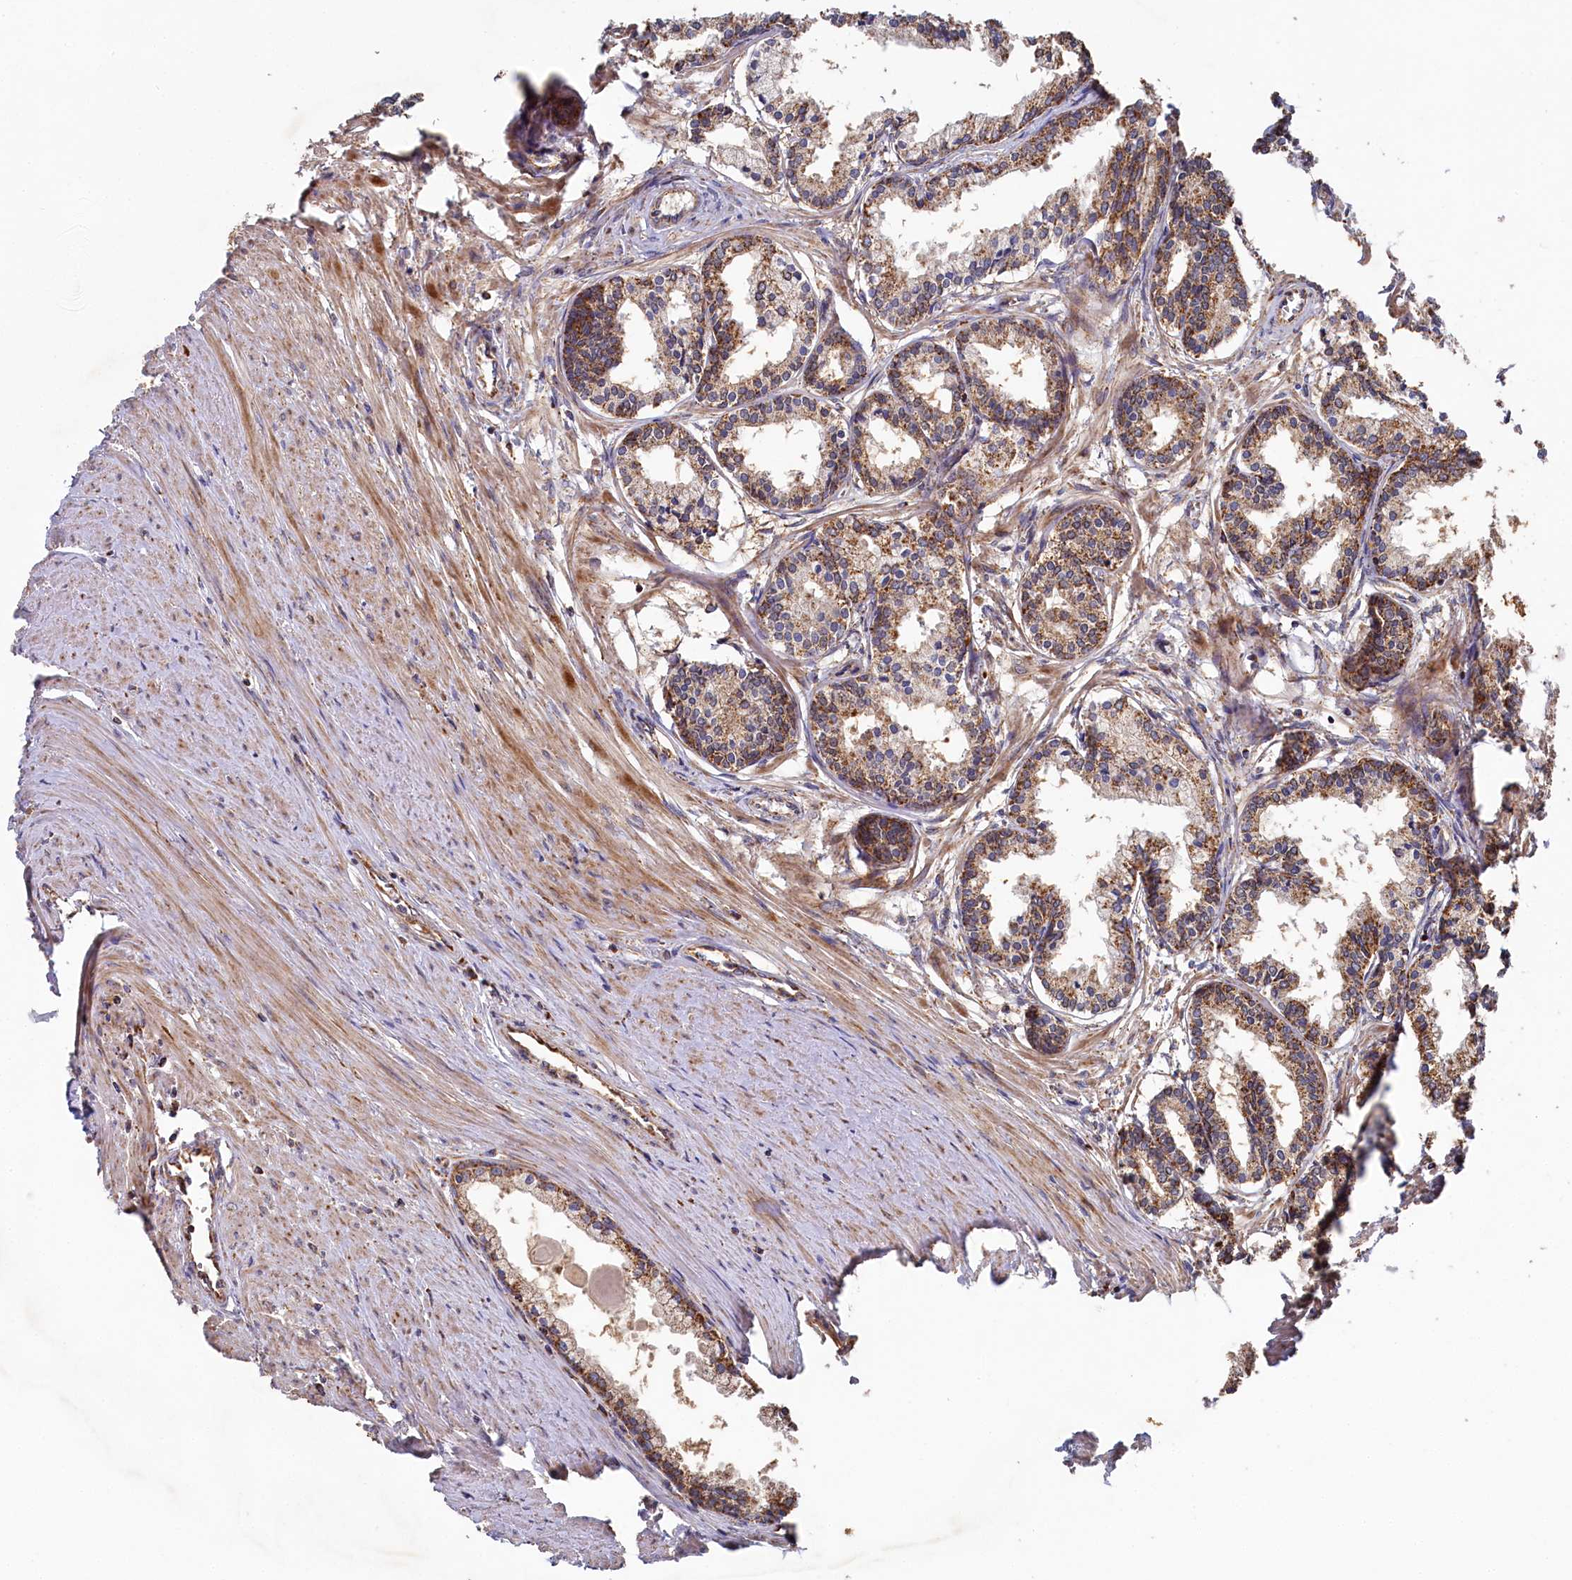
{"staining": {"intensity": "moderate", "quantity": ">75%", "location": "cytoplasmic/membranous"}, "tissue": "prostate cancer", "cell_type": "Tumor cells", "image_type": "cancer", "snomed": [{"axis": "morphology", "description": "Adenocarcinoma, High grade"}, {"axis": "topography", "description": "Prostate"}], "caption": "DAB (3,3'-diaminobenzidine) immunohistochemical staining of prostate adenocarcinoma (high-grade) exhibits moderate cytoplasmic/membranous protein staining in about >75% of tumor cells.", "gene": "HAUS2", "patient": {"sex": "male", "age": 68}}